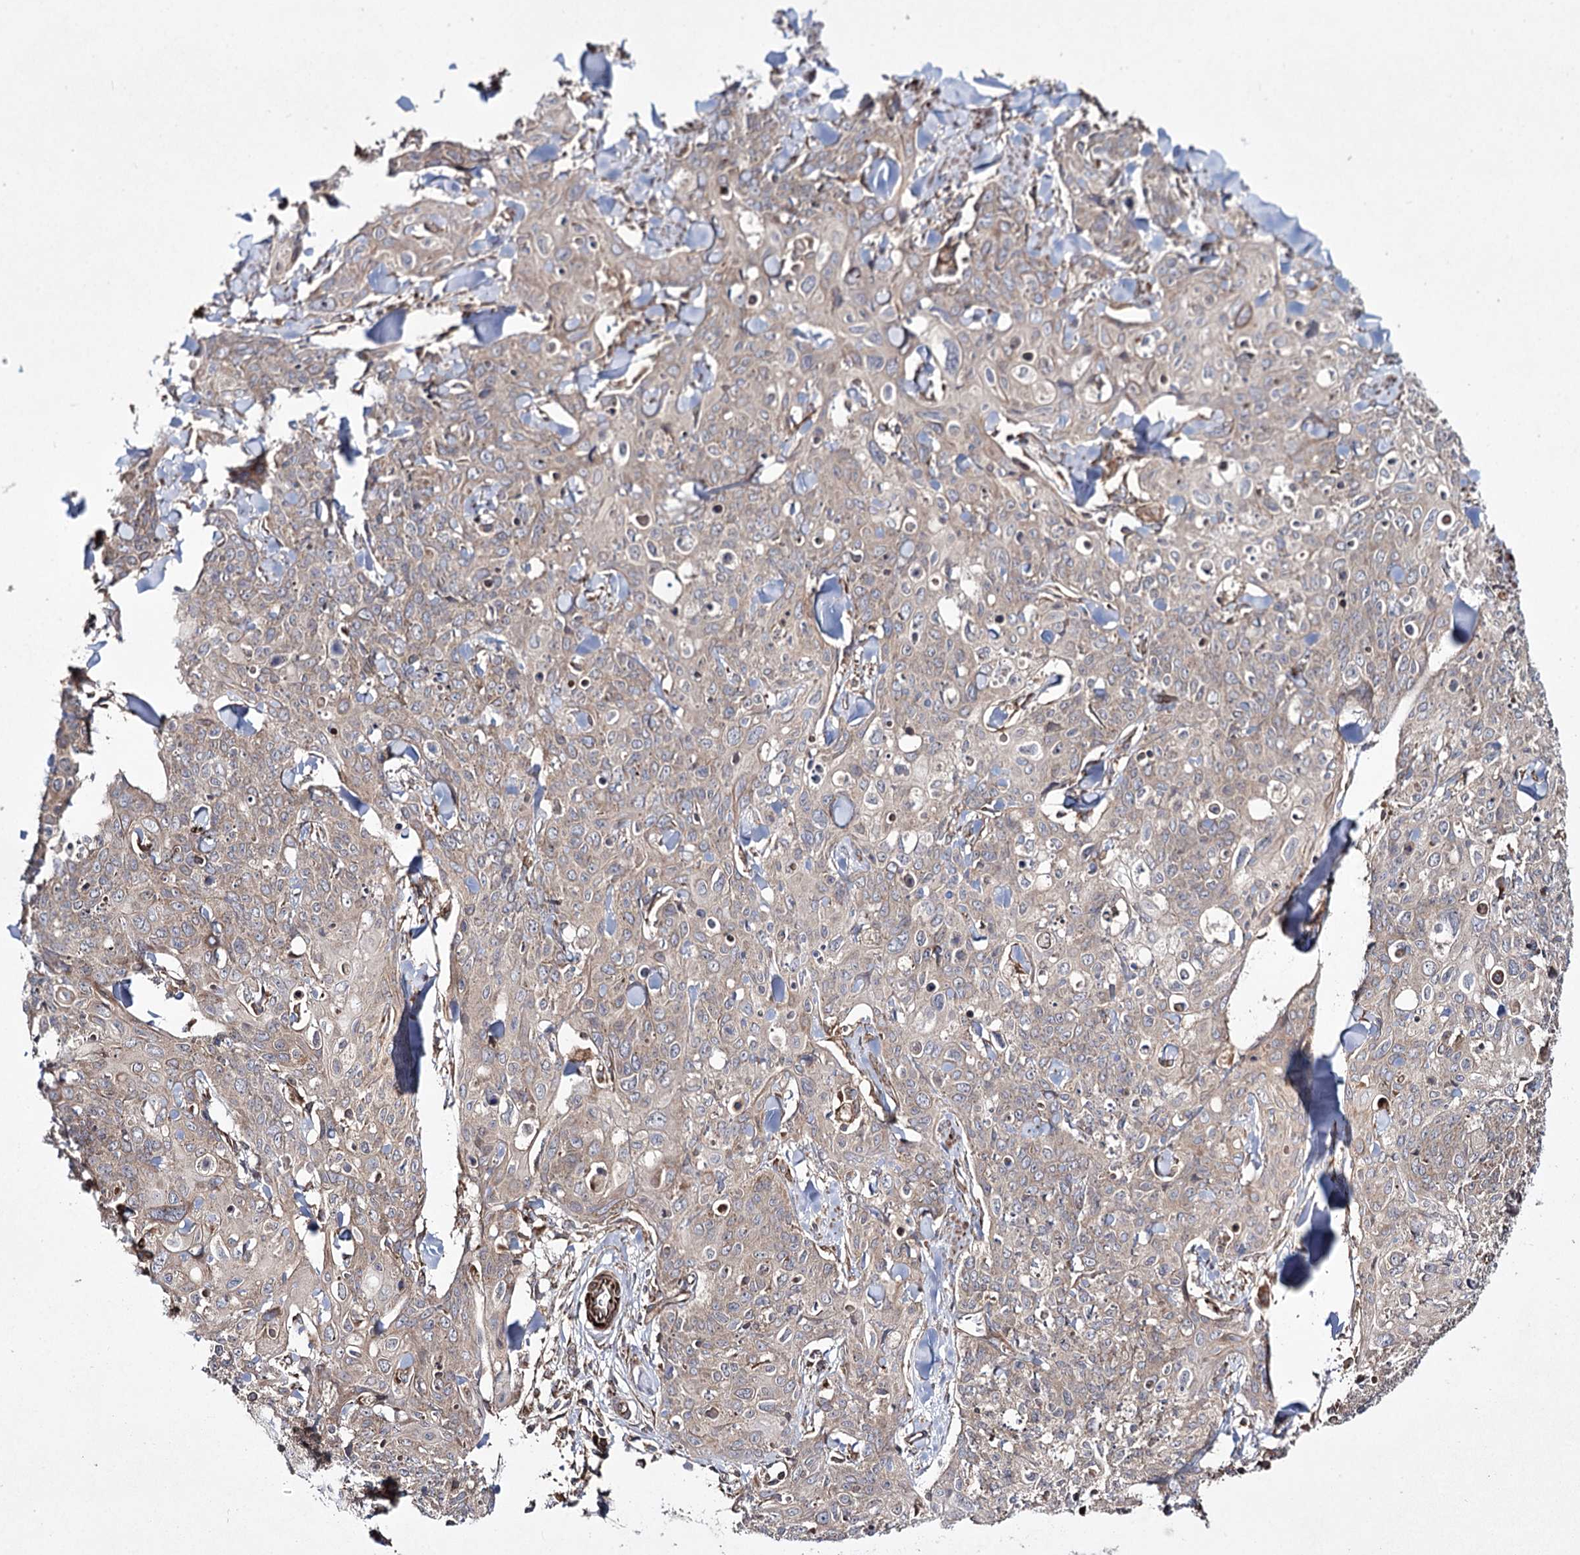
{"staining": {"intensity": "negative", "quantity": "none", "location": "none"}, "tissue": "skin cancer", "cell_type": "Tumor cells", "image_type": "cancer", "snomed": [{"axis": "morphology", "description": "Squamous cell carcinoma, NOS"}, {"axis": "topography", "description": "Skin"}, {"axis": "topography", "description": "Vulva"}], "caption": "Immunohistochemistry (IHC) micrograph of neoplastic tissue: human skin squamous cell carcinoma stained with DAB (3,3'-diaminobenzidine) shows no significant protein positivity in tumor cells.", "gene": "HECTD2", "patient": {"sex": "female", "age": 85}}